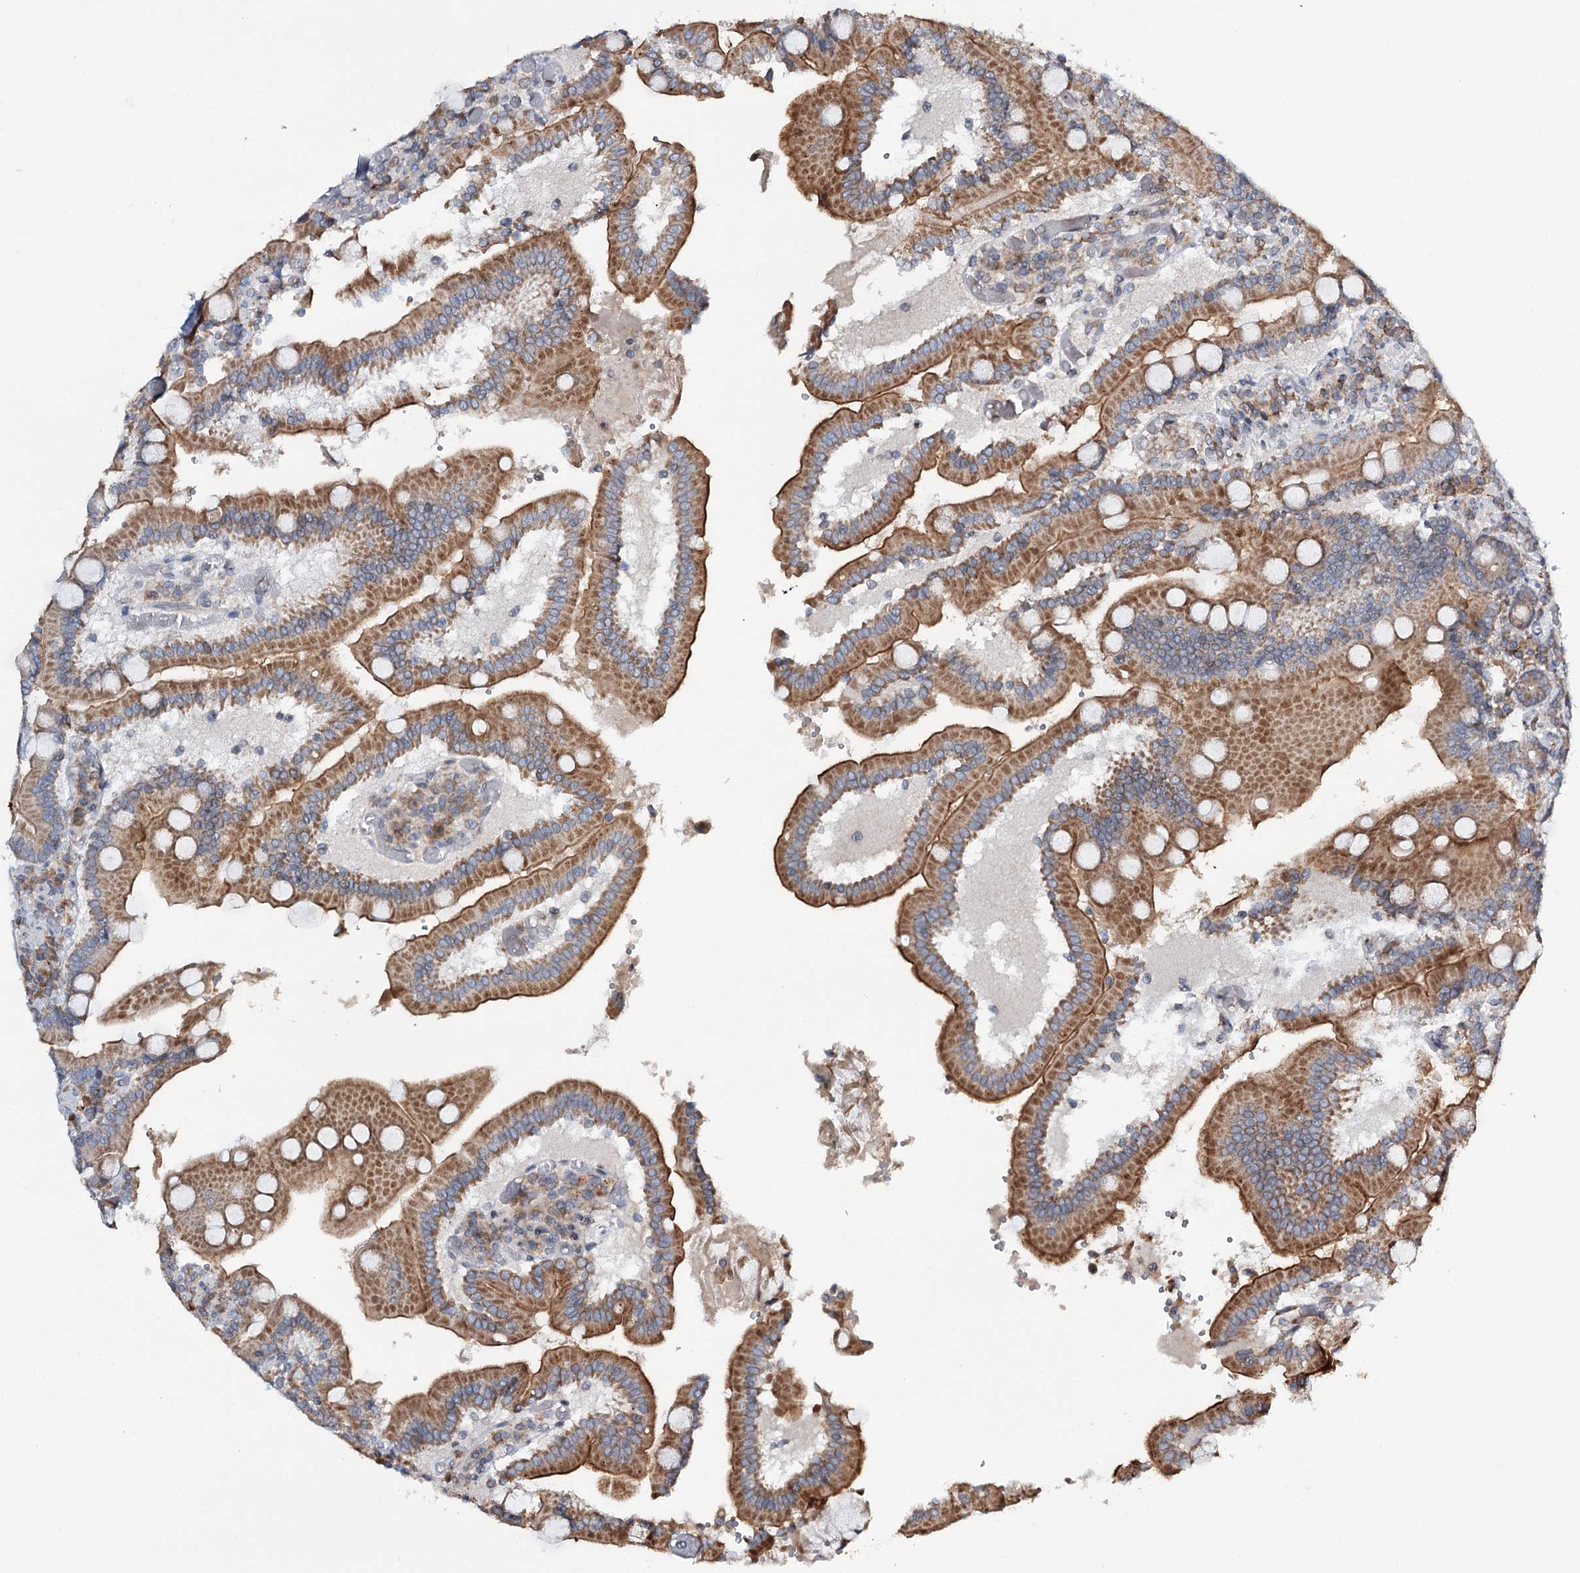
{"staining": {"intensity": "moderate", "quantity": ">75%", "location": "cytoplasmic/membranous"}, "tissue": "duodenum", "cell_type": "Glandular cells", "image_type": "normal", "snomed": [{"axis": "morphology", "description": "Normal tissue, NOS"}, {"axis": "topography", "description": "Duodenum"}], "caption": "Immunohistochemistry (DAB (3,3'-diaminobenzidine)) staining of normal human duodenum displays moderate cytoplasmic/membranous protein staining in about >75% of glandular cells. (DAB IHC with brightfield microscopy, high magnification).", "gene": "CFAP46", "patient": {"sex": "female", "age": 62}}